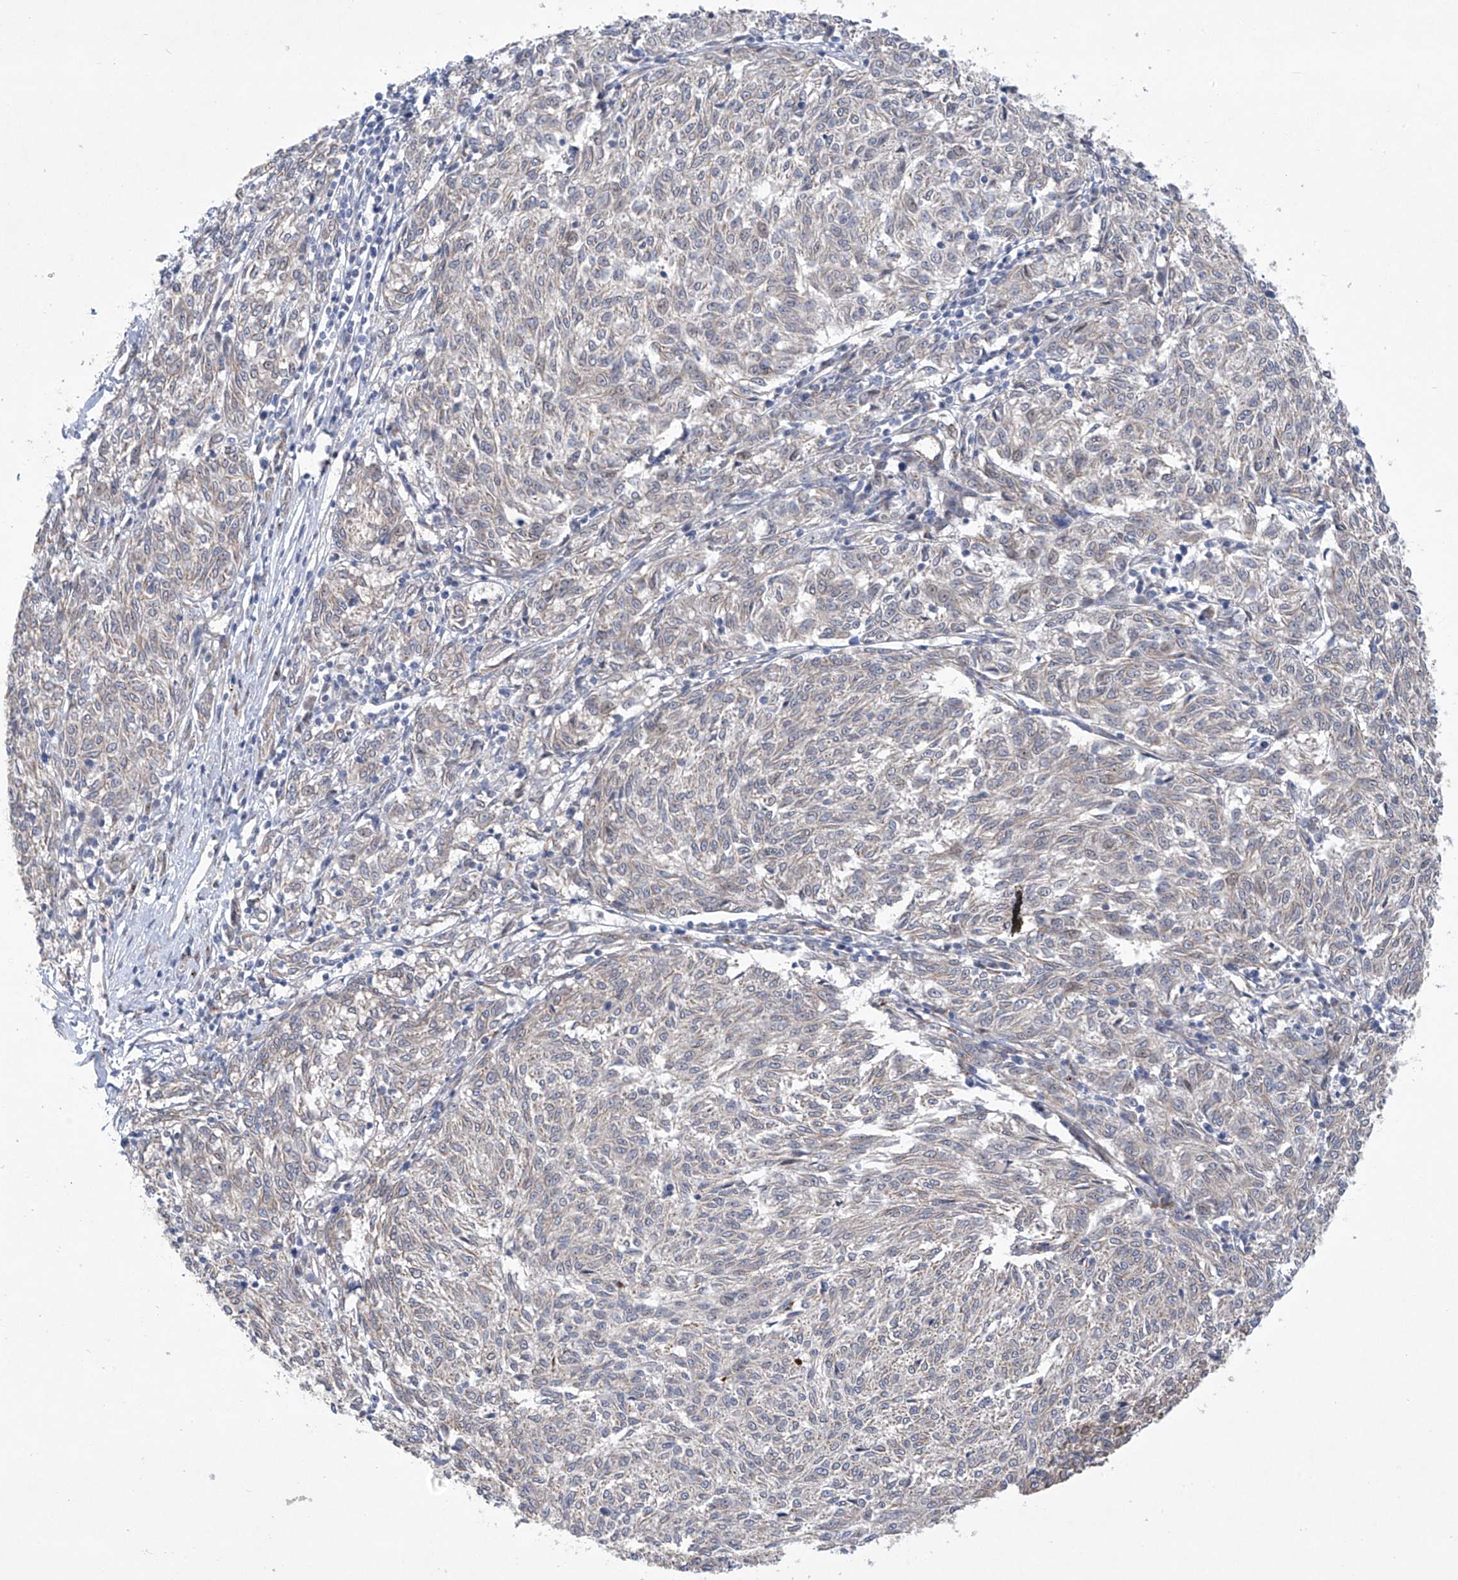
{"staining": {"intensity": "negative", "quantity": "none", "location": "none"}, "tissue": "melanoma", "cell_type": "Tumor cells", "image_type": "cancer", "snomed": [{"axis": "morphology", "description": "Malignant melanoma, NOS"}, {"axis": "topography", "description": "Skin"}], "caption": "DAB immunohistochemical staining of malignant melanoma displays no significant staining in tumor cells.", "gene": "KLC4", "patient": {"sex": "female", "age": 72}}